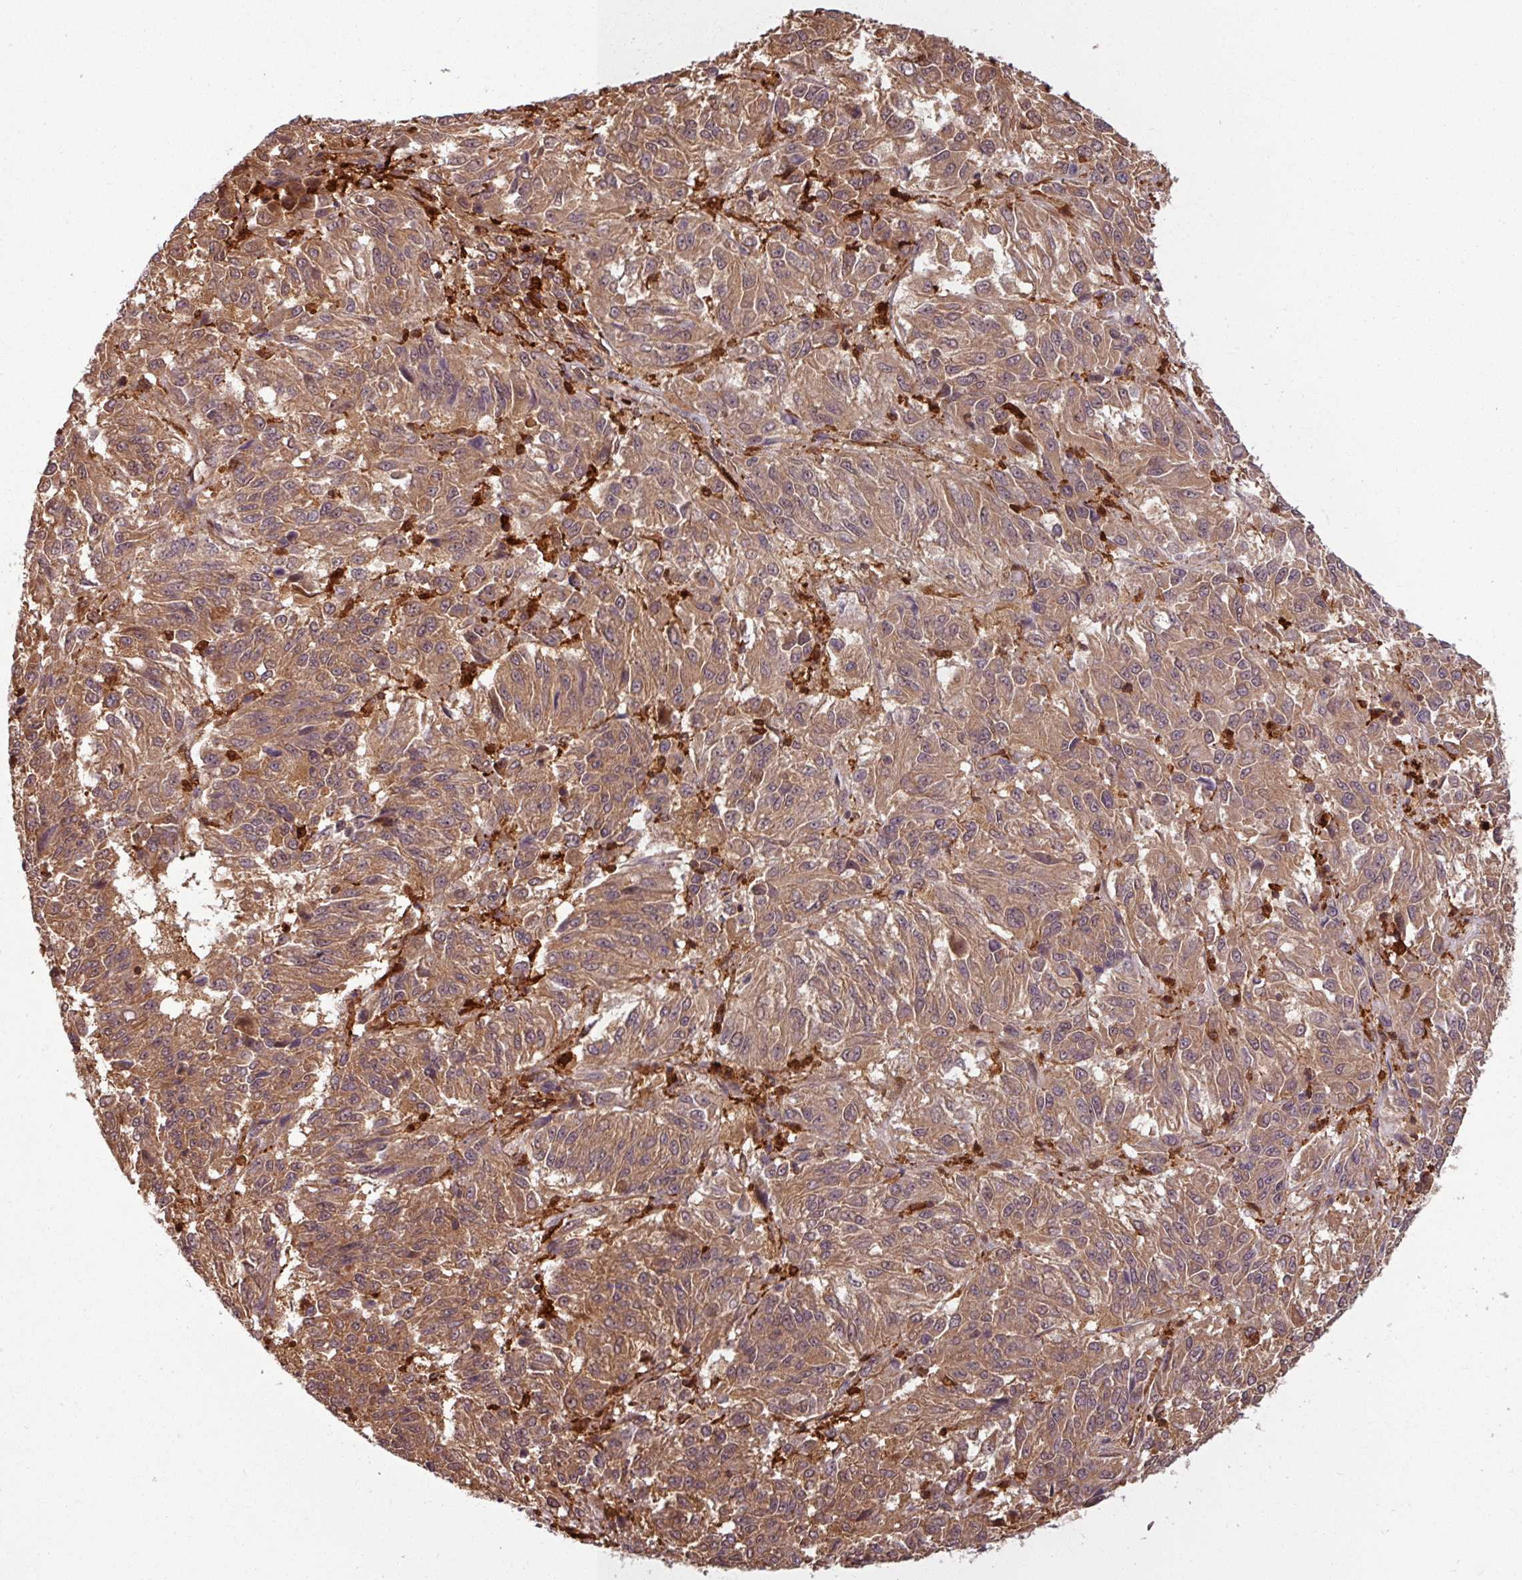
{"staining": {"intensity": "moderate", "quantity": ">75%", "location": "cytoplasmic/membranous"}, "tissue": "melanoma", "cell_type": "Tumor cells", "image_type": "cancer", "snomed": [{"axis": "morphology", "description": "Malignant melanoma, Metastatic site"}, {"axis": "topography", "description": "Lung"}], "caption": "Tumor cells demonstrate moderate cytoplasmic/membranous staining in approximately >75% of cells in malignant melanoma (metastatic site). Using DAB (3,3'-diaminobenzidine) (brown) and hematoxylin (blue) stains, captured at high magnification using brightfield microscopy.", "gene": "KCTD11", "patient": {"sex": "male", "age": 64}}